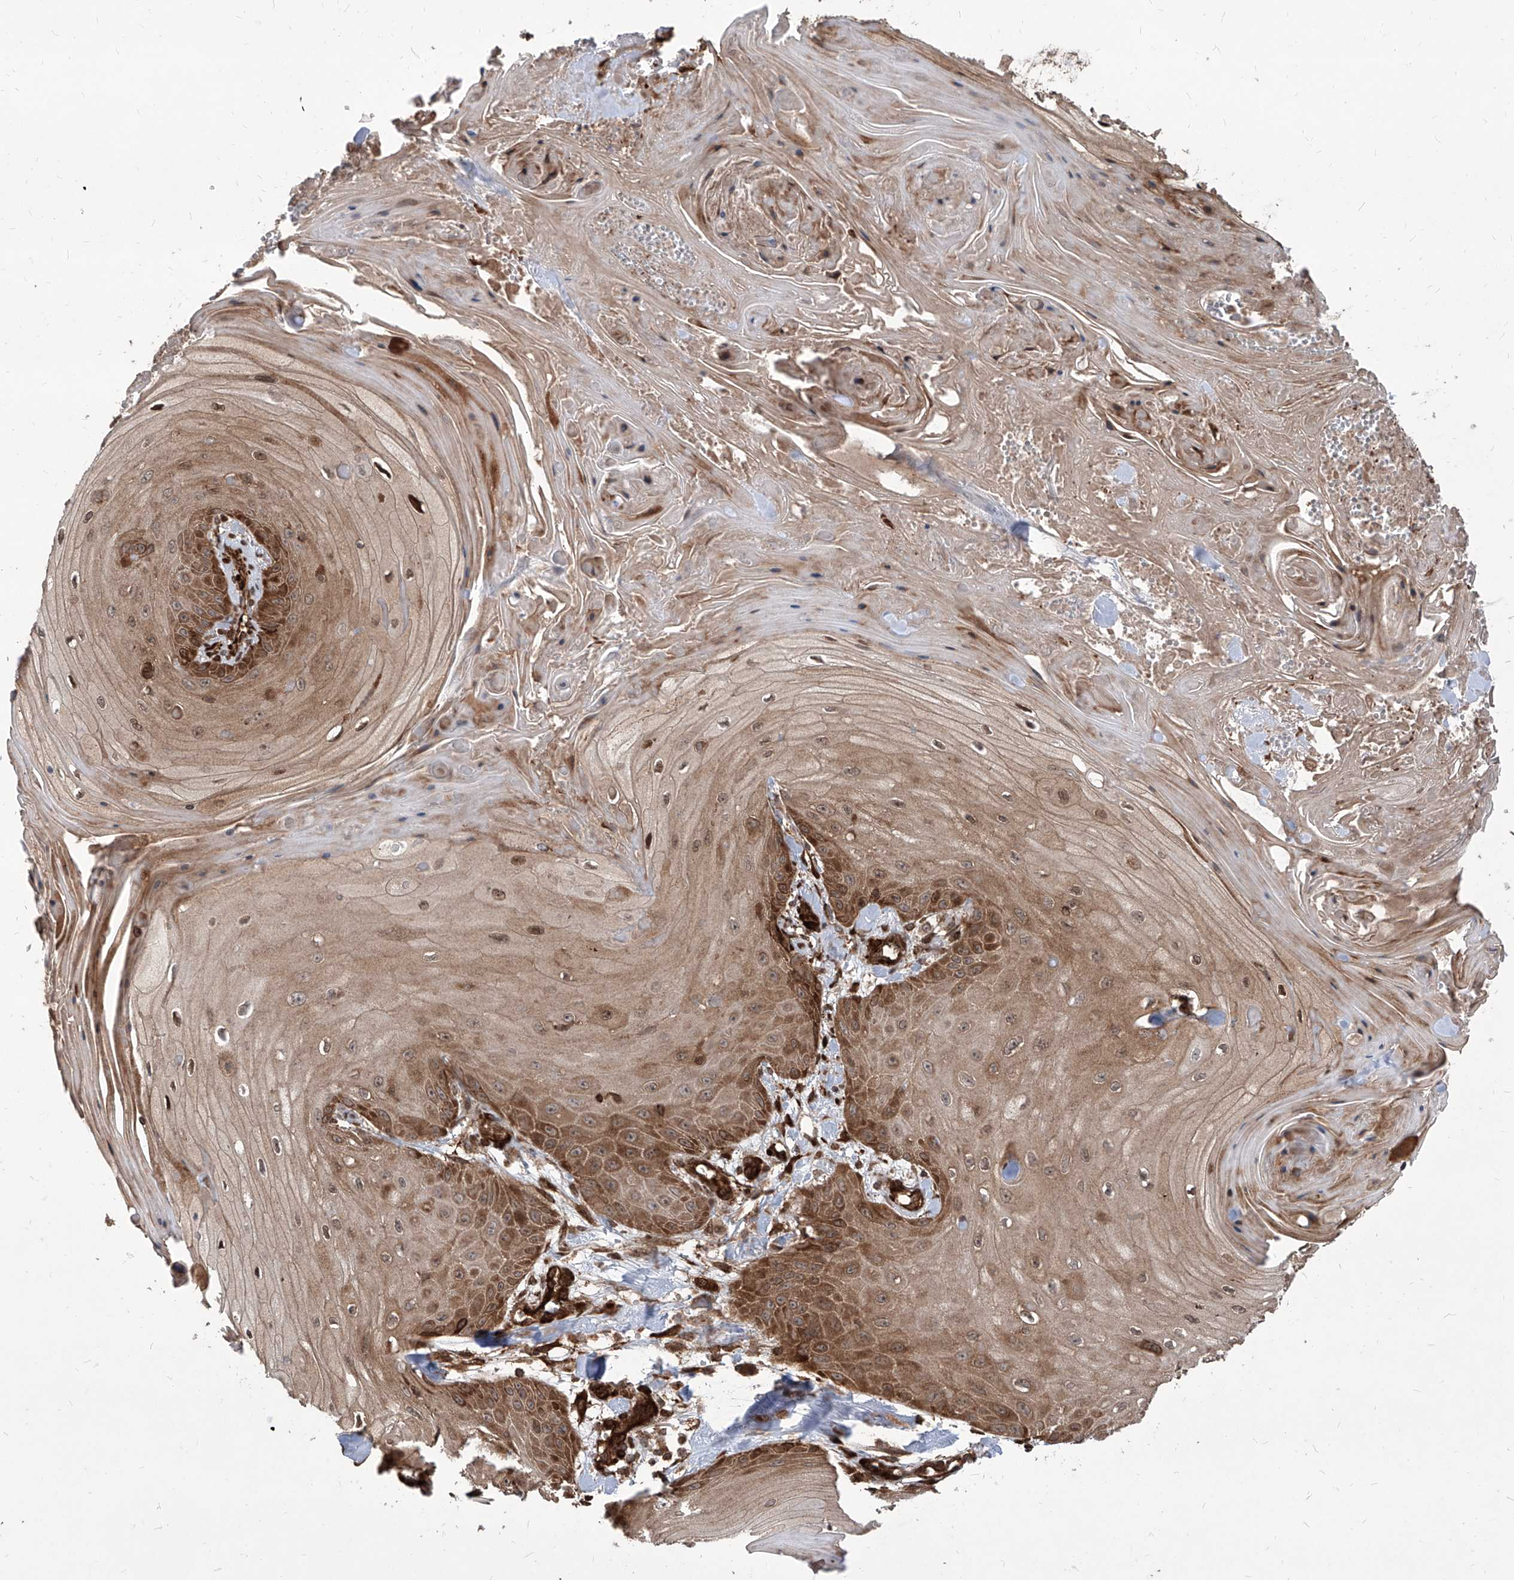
{"staining": {"intensity": "moderate", "quantity": ">75%", "location": "cytoplasmic/membranous,nuclear"}, "tissue": "skin cancer", "cell_type": "Tumor cells", "image_type": "cancer", "snomed": [{"axis": "morphology", "description": "Squamous cell carcinoma, NOS"}, {"axis": "topography", "description": "Skin"}], "caption": "An immunohistochemistry histopathology image of neoplastic tissue is shown. Protein staining in brown shows moderate cytoplasmic/membranous and nuclear positivity in squamous cell carcinoma (skin) within tumor cells. The protein of interest is shown in brown color, while the nuclei are stained blue.", "gene": "MAGED2", "patient": {"sex": "male", "age": 74}}